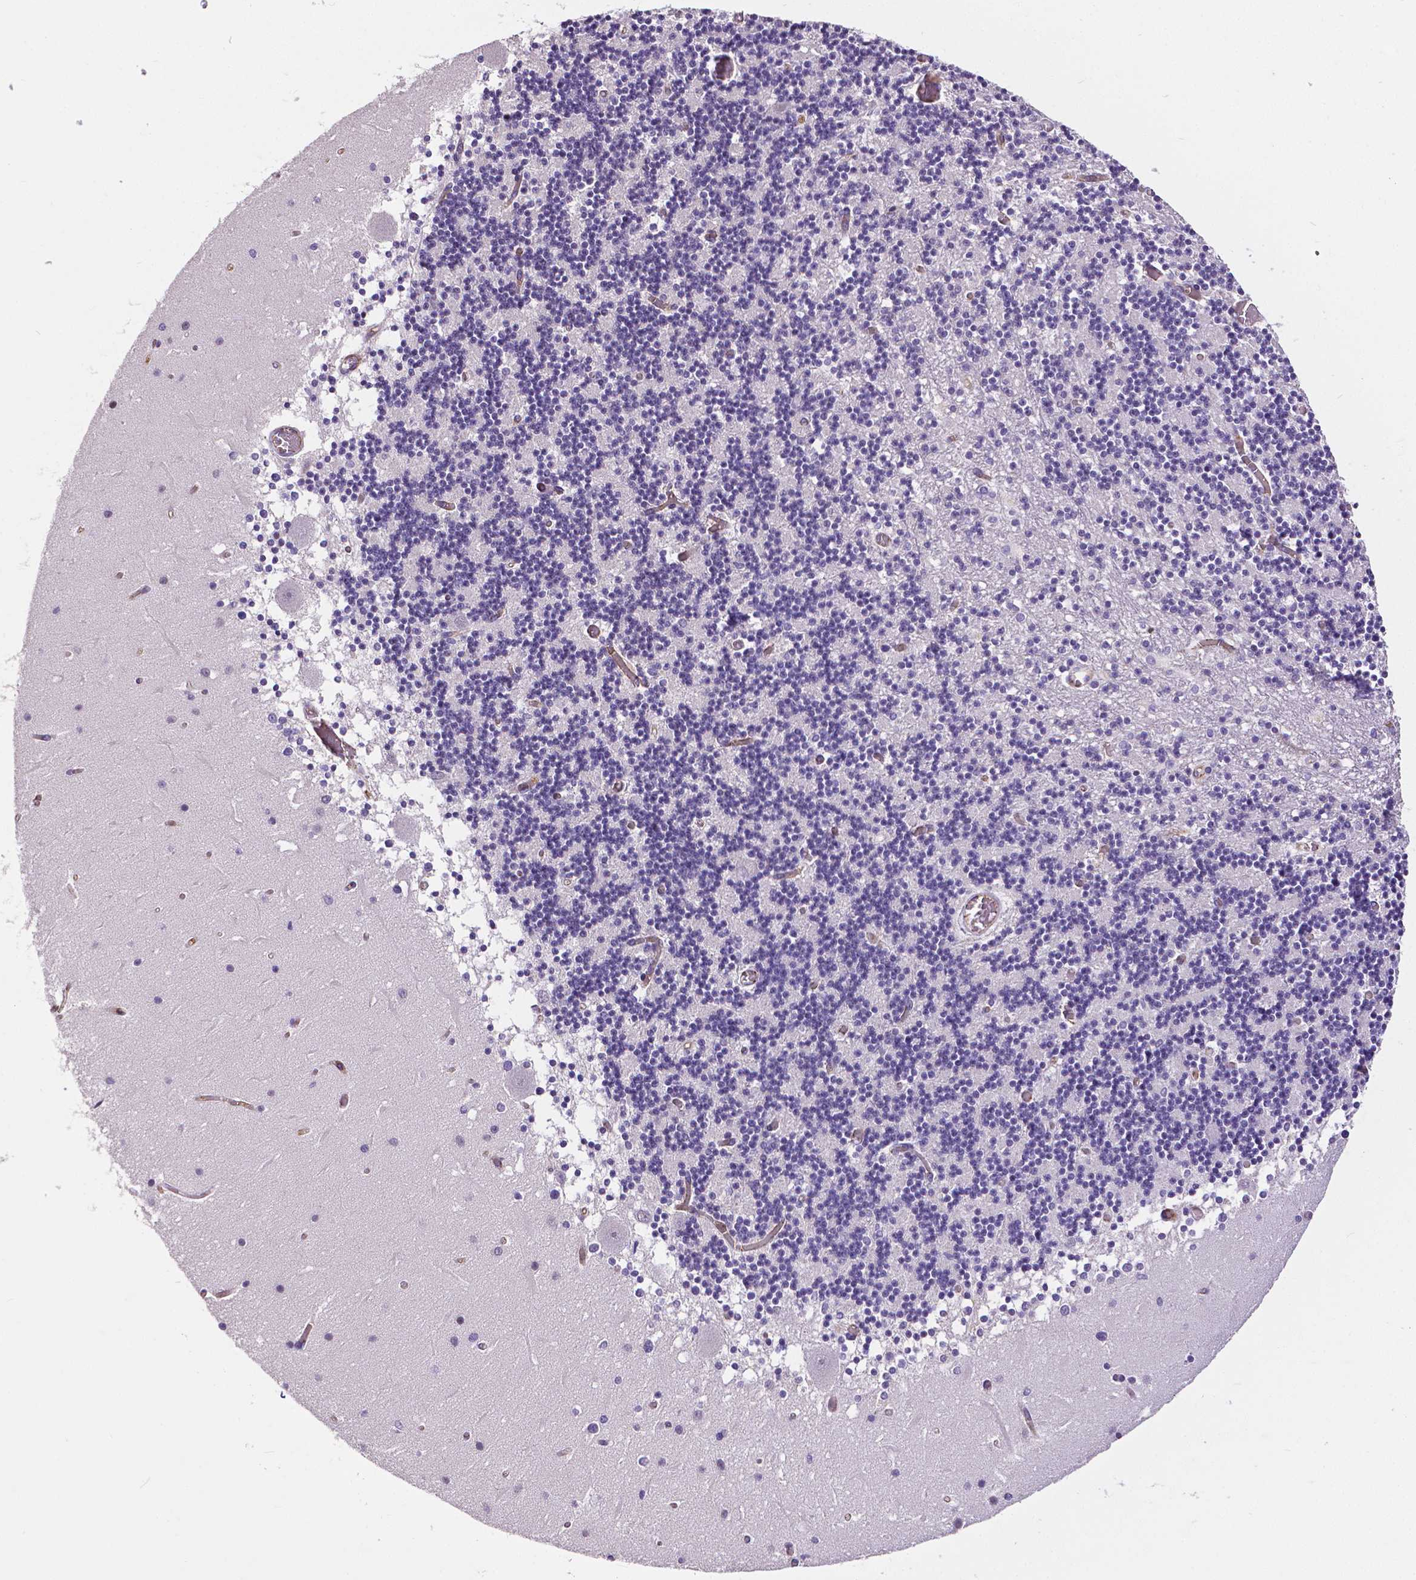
{"staining": {"intensity": "negative", "quantity": "none", "location": "none"}, "tissue": "cerebellum", "cell_type": "Cells in granular layer", "image_type": "normal", "snomed": [{"axis": "morphology", "description": "Normal tissue, NOS"}, {"axis": "topography", "description": "Cerebellum"}], "caption": "High power microscopy histopathology image of an immunohistochemistry (IHC) micrograph of unremarkable cerebellum, revealing no significant positivity in cells in granular layer.", "gene": "OCLN", "patient": {"sex": "female", "age": 28}}